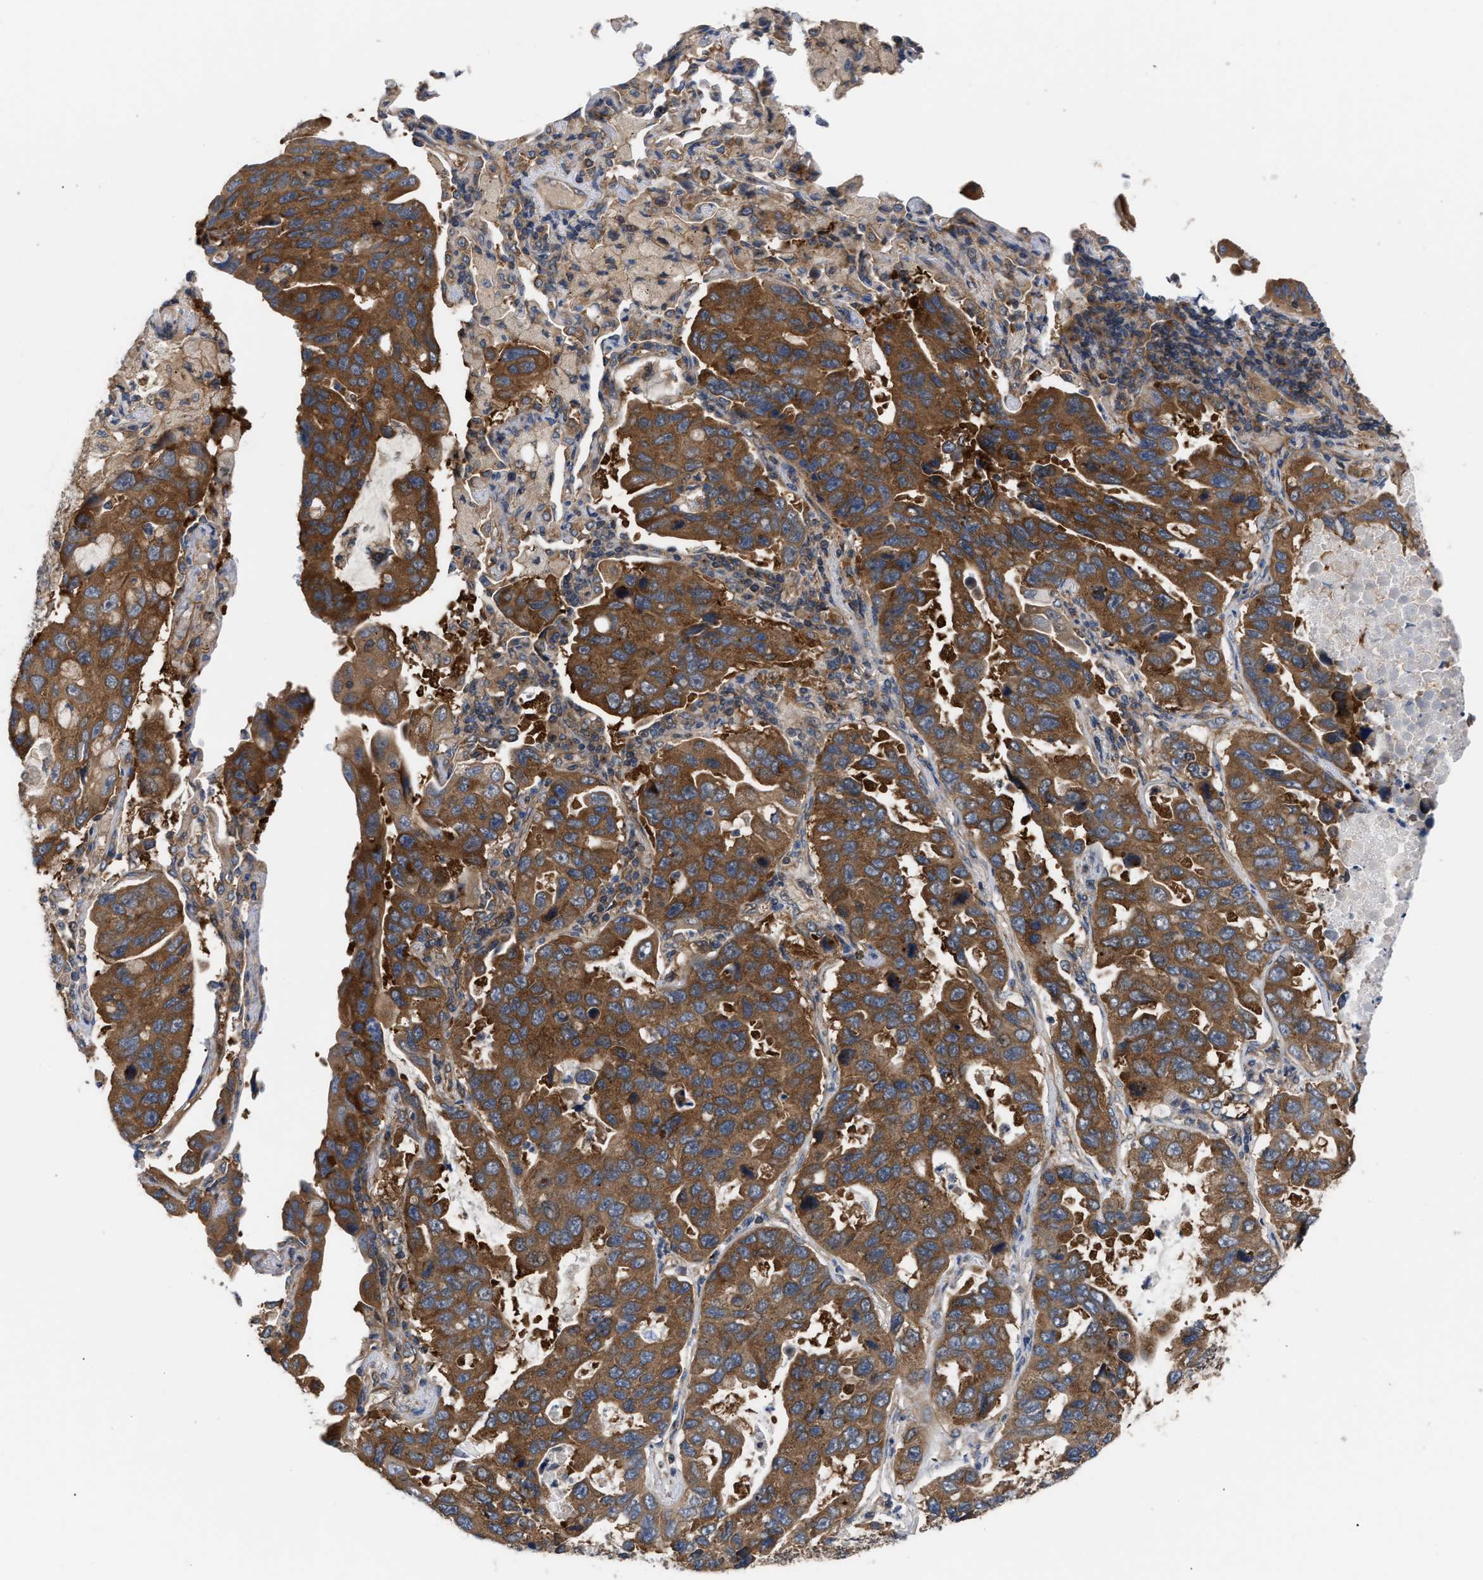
{"staining": {"intensity": "strong", "quantity": ">75%", "location": "cytoplasmic/membranous"}, "tissue": "lung cancer", "cell_type": "Tumor cells", "image_type": "cancer", "snomed": [{"axis": "morphology", "description": "Adenocarcinoma, NOS"}, {"axis": "topography", "description": "Lung"}], "caption": "The immunohistochemical stain labels strong cytoplasmic/membranous expression in tumor cells of lung cancer tissue.", "gene": "LAPTM4B", "patient": {"sex": "male", "age": 64}}